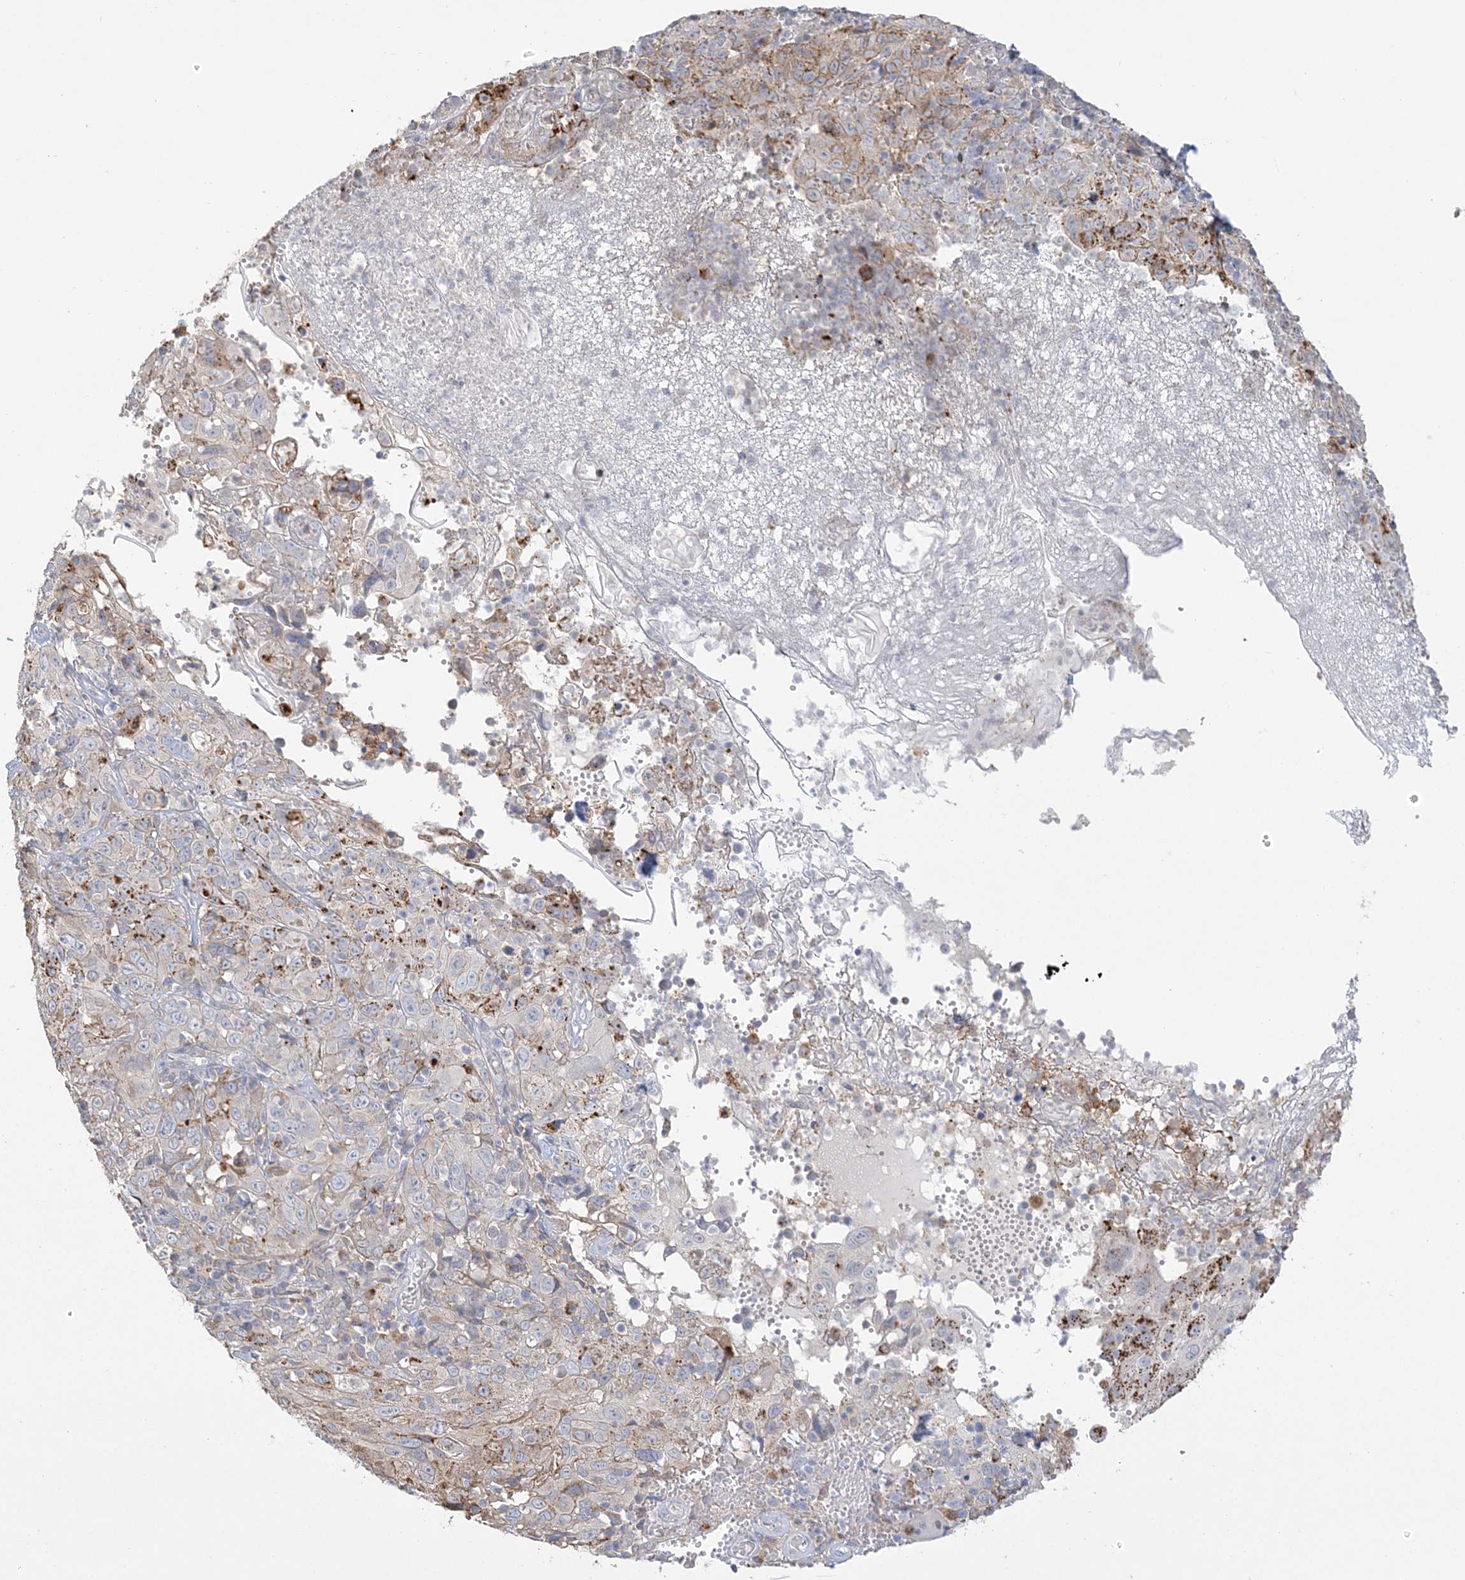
{"staining": {"intensity": "negative", "quantity": "none", "location": "none"}, "tissue": "cervical cancer", "cell_type": "Tumor cells", "image_type": "cancer", "snomed": [{"axis": "morphology", "description": "Squamous cell carcinoma, NOS"}, {"axis": "topography", "description": "Cervix"}], "caption": "There is no significant expression in tumor cells of cervical cancer.", "gene": "HAAO", "patient": {"sex": "female", "age": 46}}